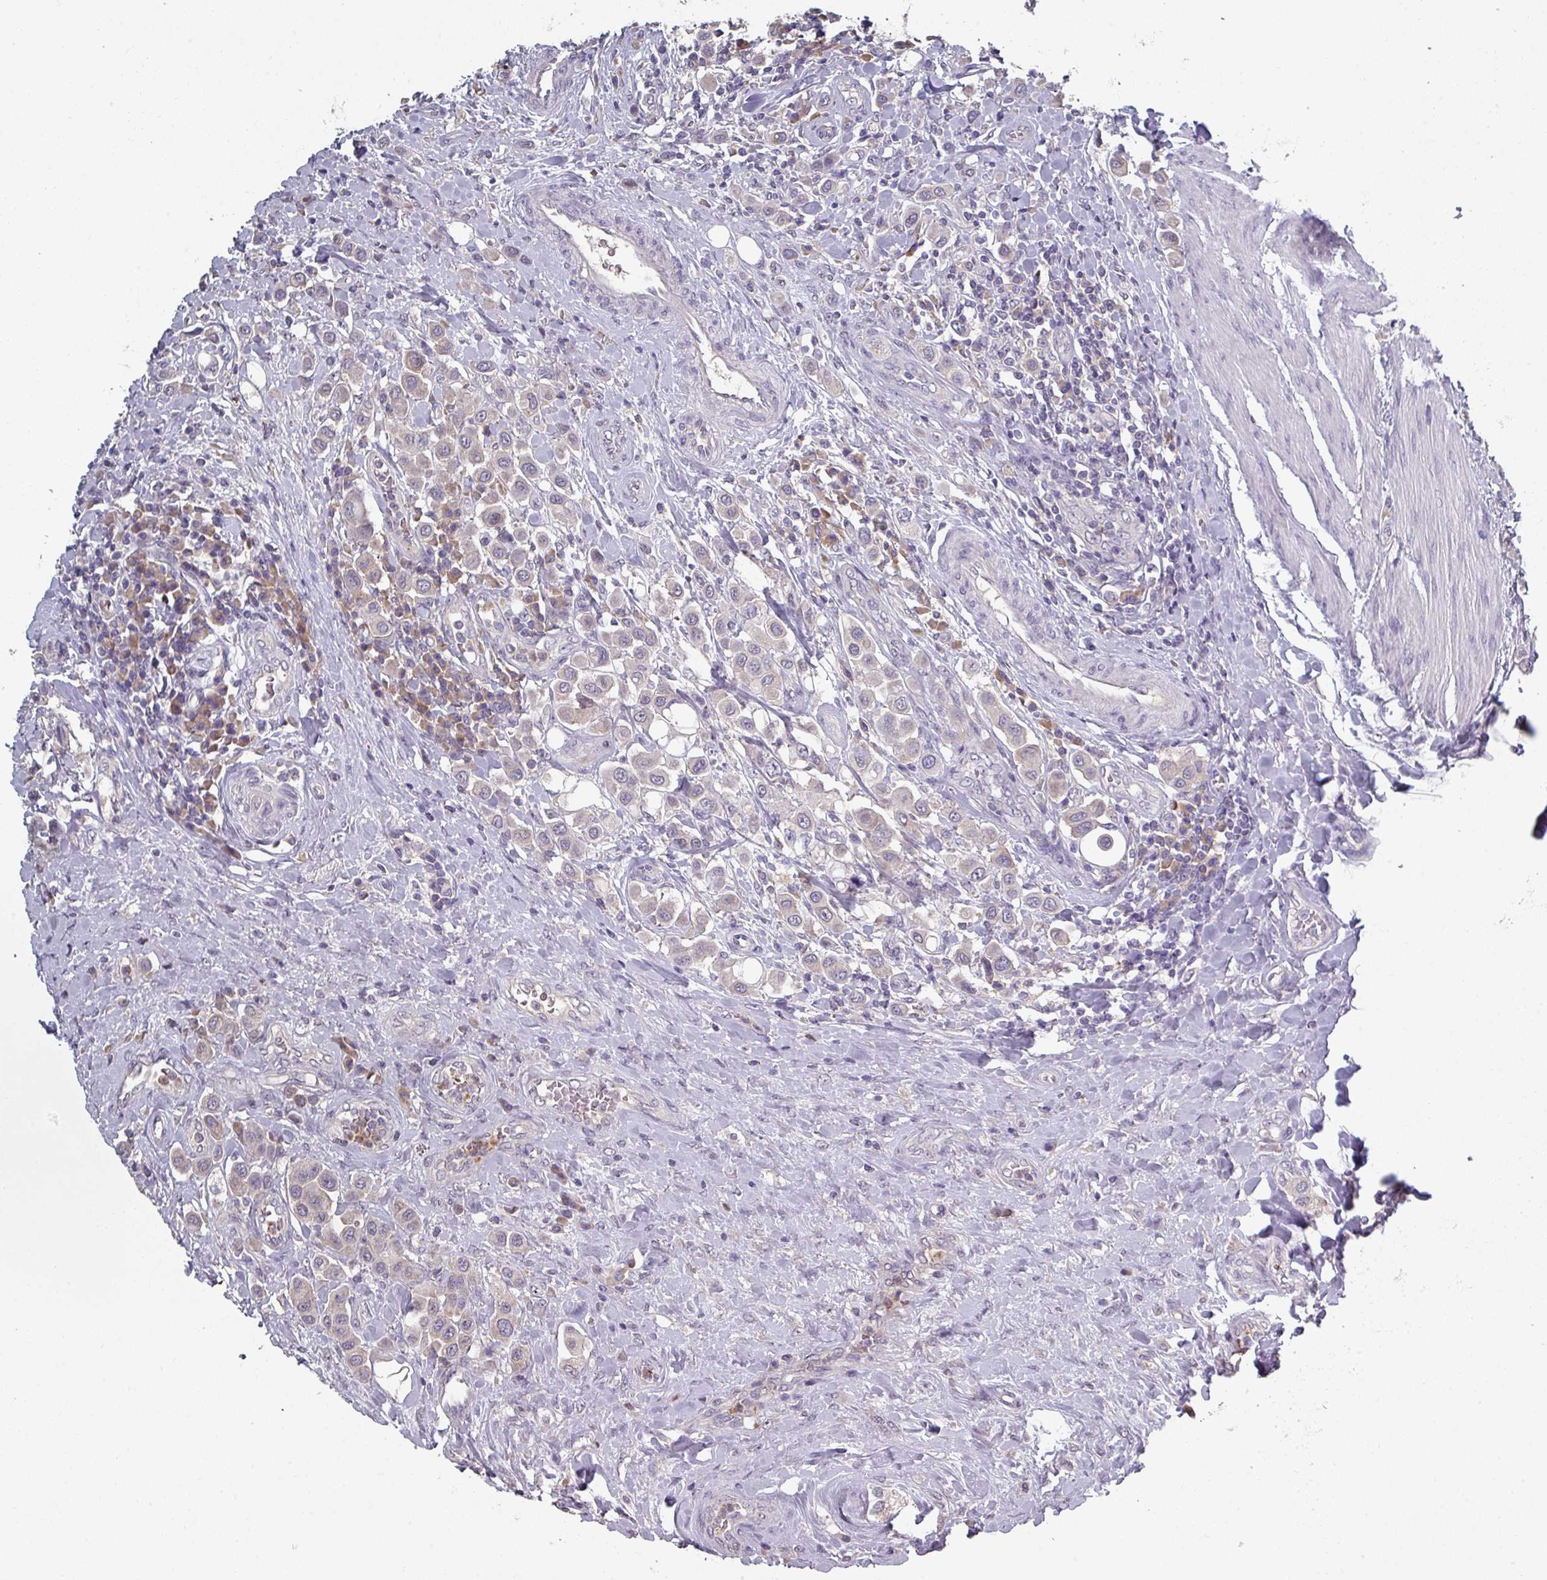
{"staining": {"intensity": "negative", "quantity": "none", "location": "none"}, "tissue": "urothelial cancer", "cell_type": "Tumor cells", "image_type": "cancer", "snomed": [{"axis": "morphology", "description": "Urothelial carcinoma, High grade"}, {"axis": "topography", "description": "Urinary bladder"}], "caption": "Tumor cells show no significant expression in urothelial cancer.", "gene": "PRAMEF8", "patient": {"sex": "male", "age": 50}}